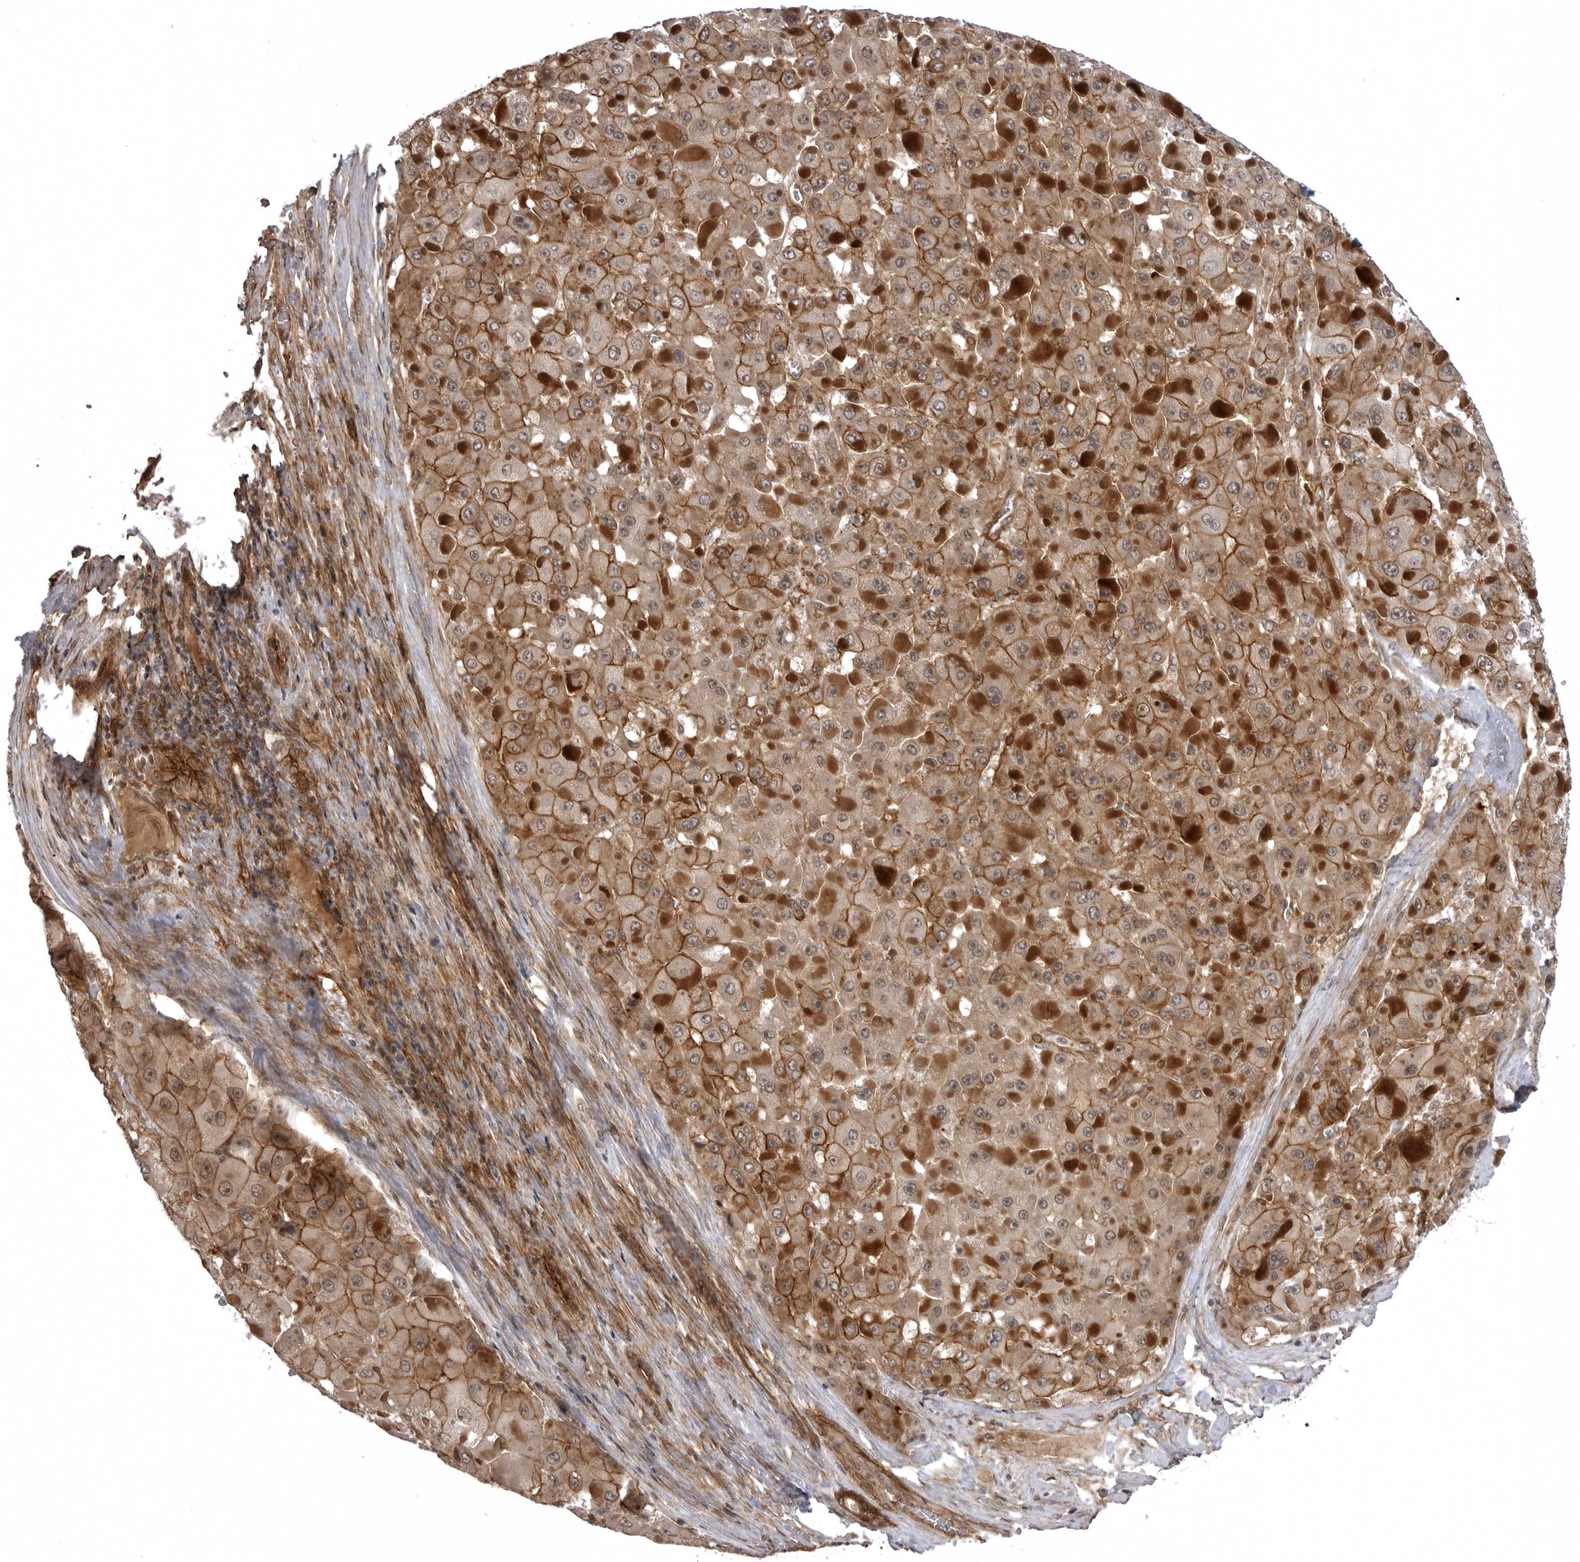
{"staining": {"intensity": "moderate", "quantity": ">75%", "location": "cytoplasmic/membranous"}, "tissue": "liver cancer", "cell_type": "Tumor cells", "image_type": "cancer", "snomed": [{"axis": "morphology", "description": "Carcinoma, Hepatocellular, NOS"}, {"axis": "topography", "description": "Liver"}], "caption": "Approximately >75% of tumor cells in liver hepatocellular carcinoma show moderate cytoplasmic/membranous protein staining as visualized by brown immunohistochemical staining.", "gene": "SORBS1", "patient": {"sex": "female", "age": 73}}